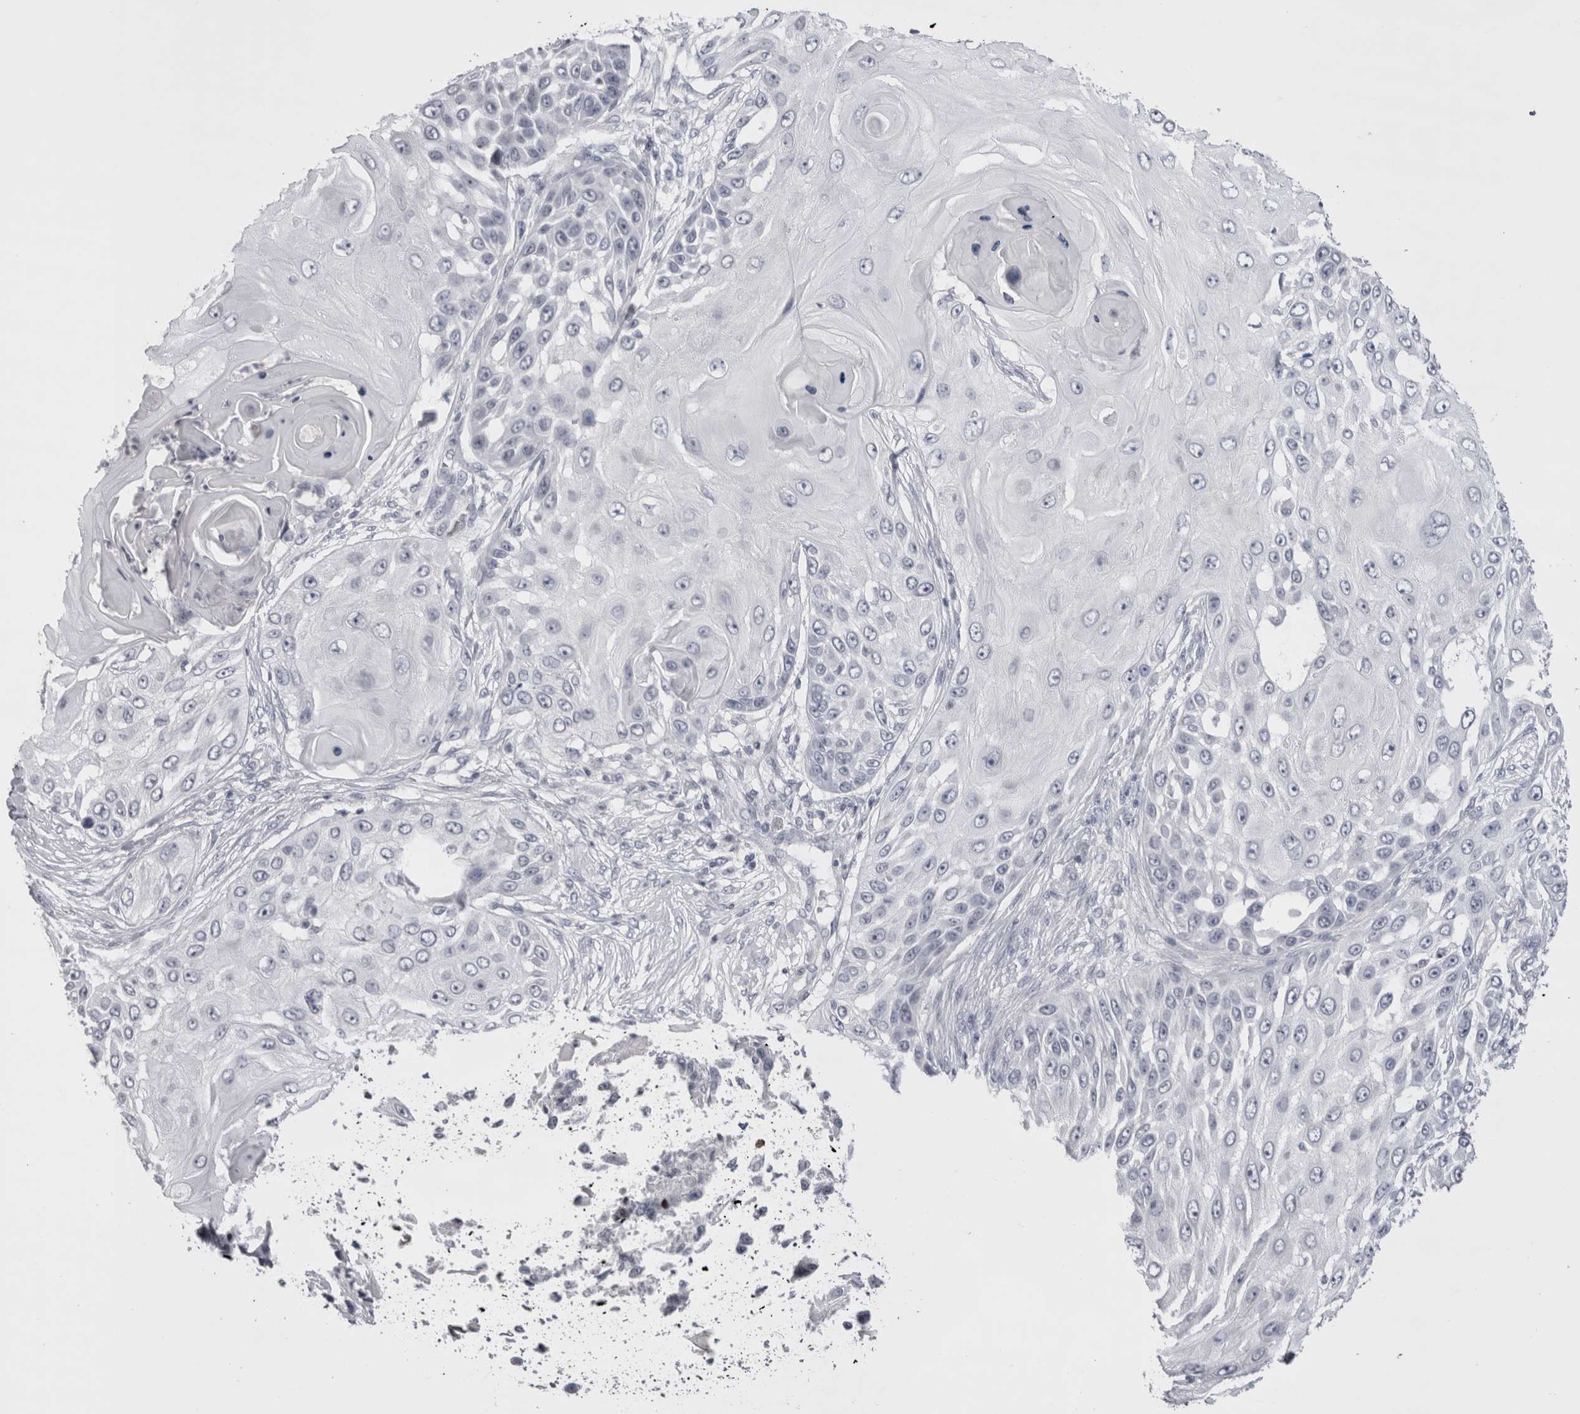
{"staining": {"intensity": "negative", "quantity": "none", "location": "none"}, "tissue": "skin cancer", "cell_type": "Tumor cells", "image_type": "cancer", "snomed": [{"axis": "morphology", "description": "Squamous cell carcinoma, NOS"}, {"axis": "topography", "description": "Skin"}], "caption": "Immunohistochemistry (IHC) micrograph of squamous cell carcinoma (skin) stained for a protein (brown), which exhibits no staining in tumor cells.", "gene": "FNDC8", "patient": {"sex": "female", "age": 44}}